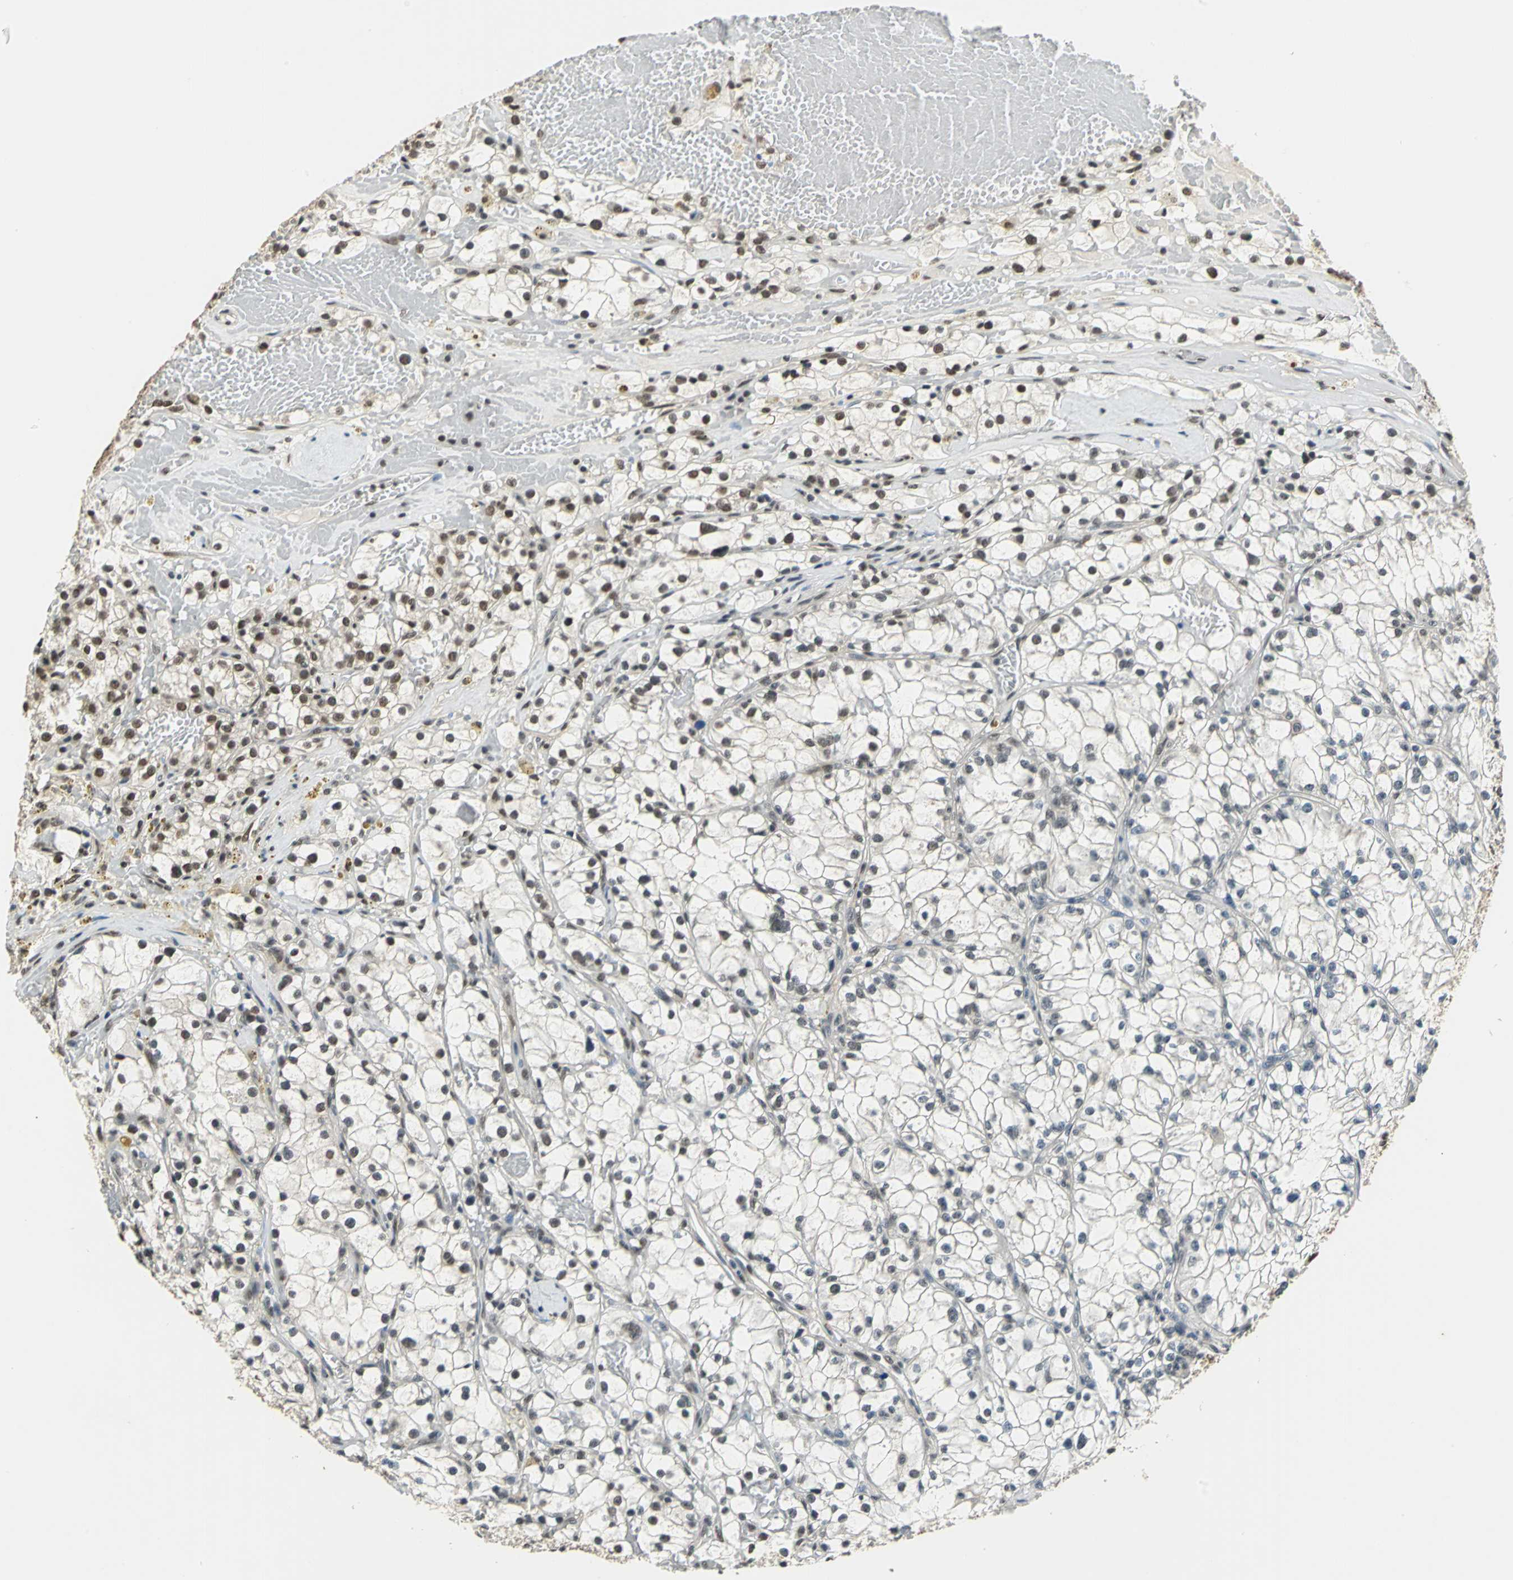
{"staining": {"intensity": "moderate", "quantity": "25%-75%", "location": "nuclear"}, "tissue": "renal cancer", "cell_type": "Tumor cells", "image_type": "cancer", "snomed": [{"axis": "morphology", "description": "Adenocarcinoma, NOS"}, {"axis": "topography", "description": "Kidney"}], "caption": "An image of human renal cancer (adenocarcinoma) stained for a protein exhibits moderate nuclear brown staining in tumor cells.", "gene": "RBM14", "patient": {"sex": "male", "age": 56}}